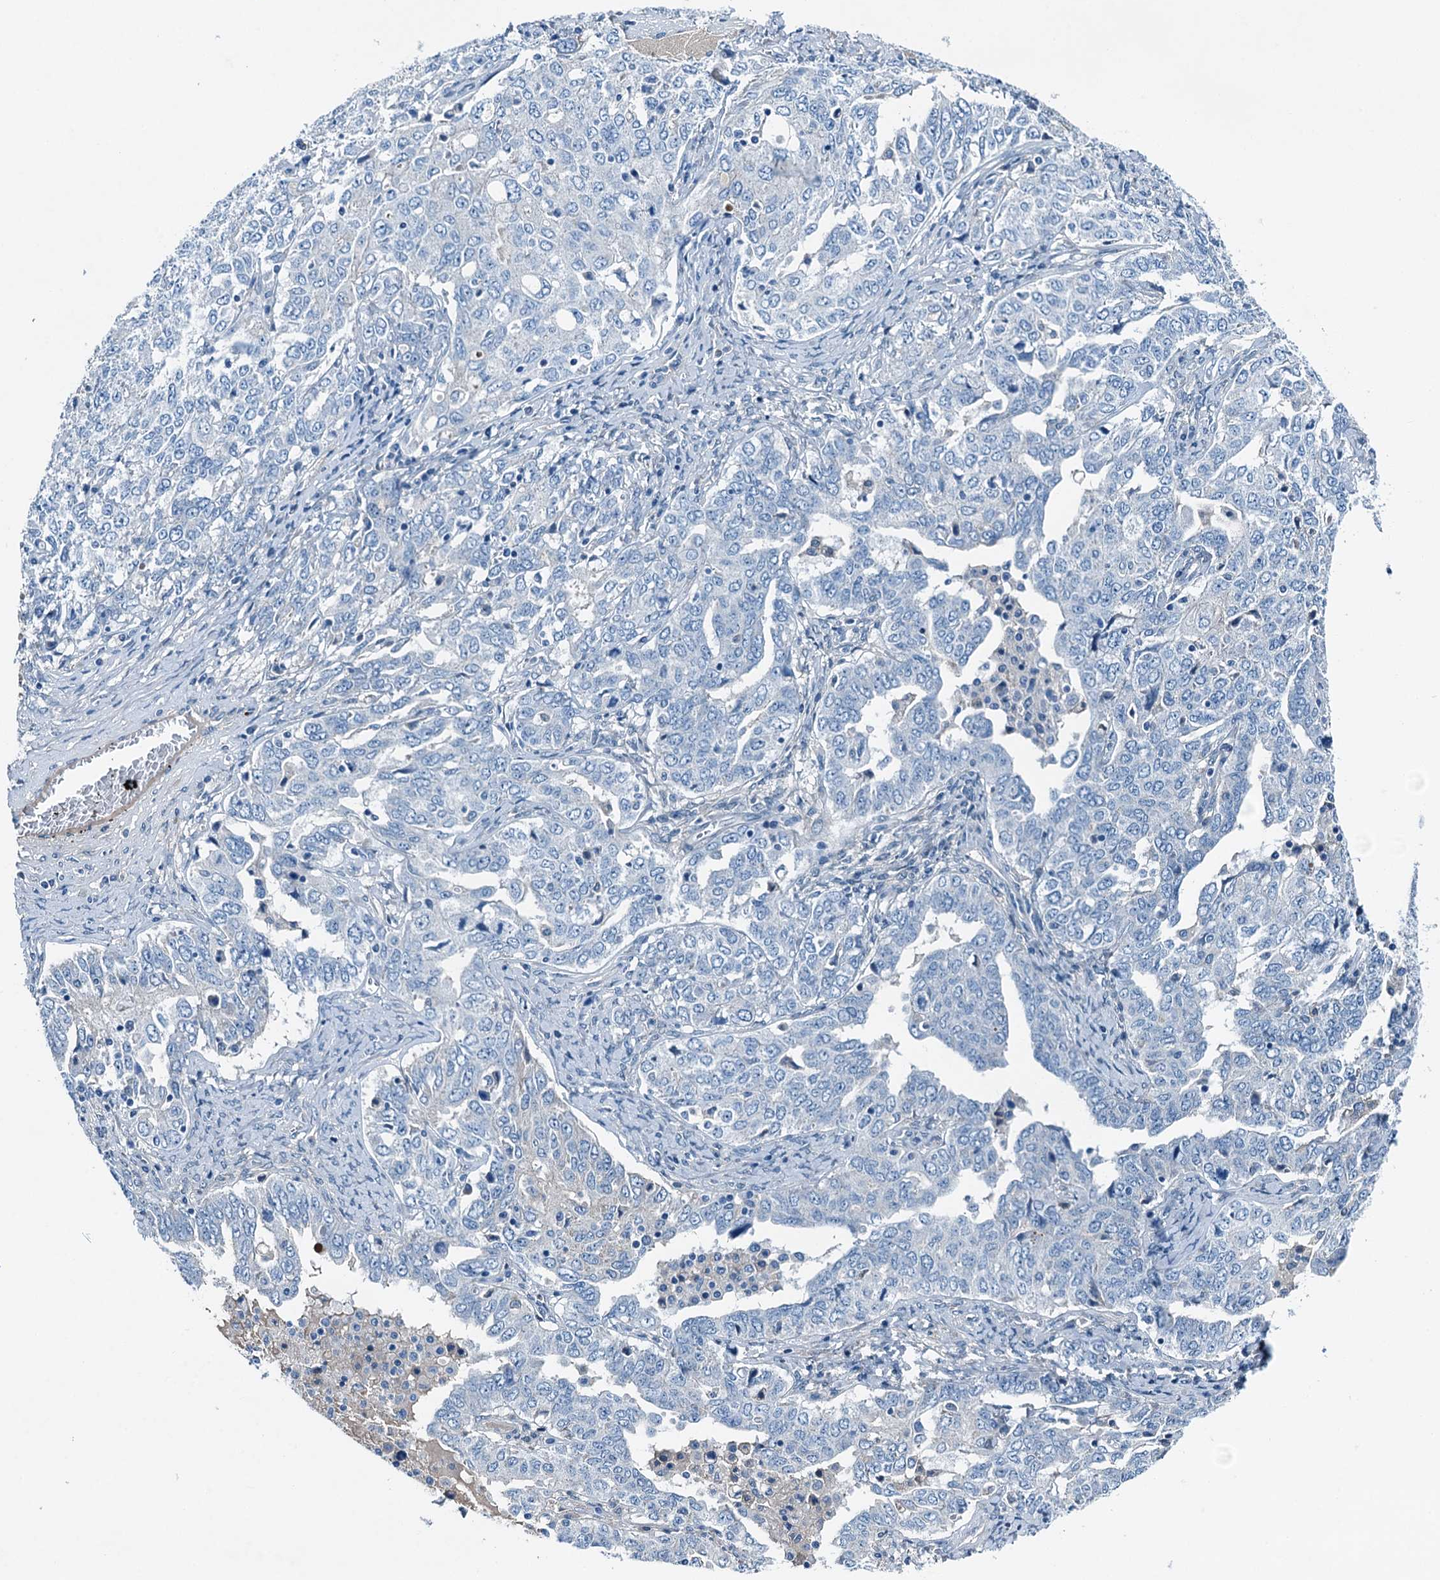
{"staining": {"intensity": "negative", "quantity": "none", "location": "none"}, "tissue": "ovarian cancer", "cell_type": "Tumor cells", "image_type": "cancer", "snomed": [{"axis": "morphology", "description": "Carcinoma, endometroid"}, {"axis": "topography", "description": "Ovary"}], "caption": "DAB (3,3'-diaminobenzidine) immunohistochemical staining of endometroid carcinoma (ovarian) reveals no significant staining in tumor cells. (DAB immunohistochemistry (IHC) with hematoxylin counter stain).", "gene": "RAB3IL1", "patient": {"sex": "female", "age": 62}}